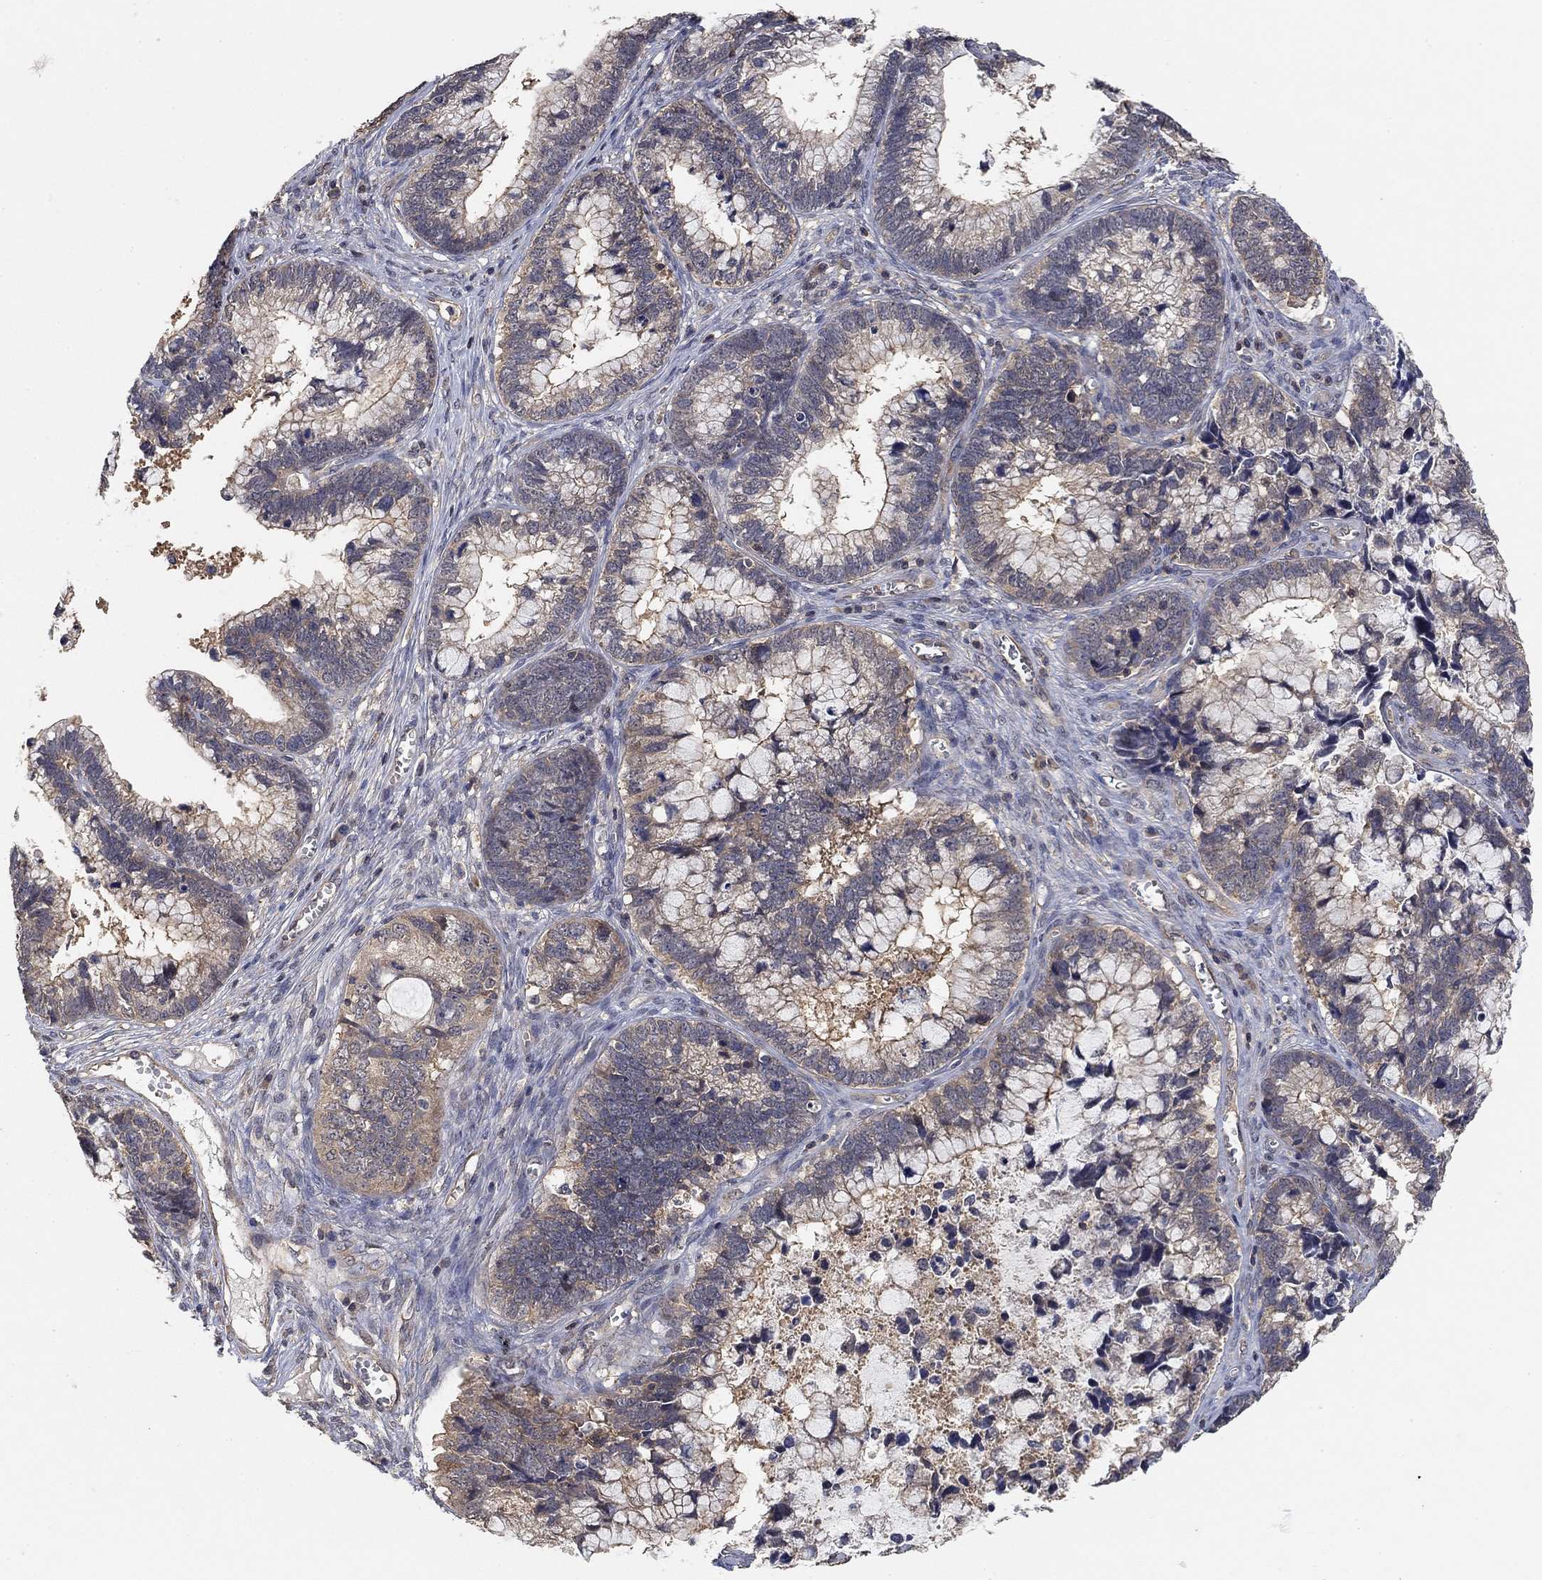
{"staining": {"intensity": "negative", "quantity": "none", "location": "none"}, "tissue": "cervical cancer", "cell_type": "Tumor cells", "image_type": "cancer", "snomed": [{"axis": "morphology", "description": "Adenocarcinoma, NOS"}, {"axis": "topography", "description": "Cervix"}], "caption": "DAB (3,3'-diaminobenzidine) immunohistochemical staining of human cervical cancer shows no significant expression in tumor cells.", "gene": "CCDC43", "patient": {"sex": "female", "age": 44}}